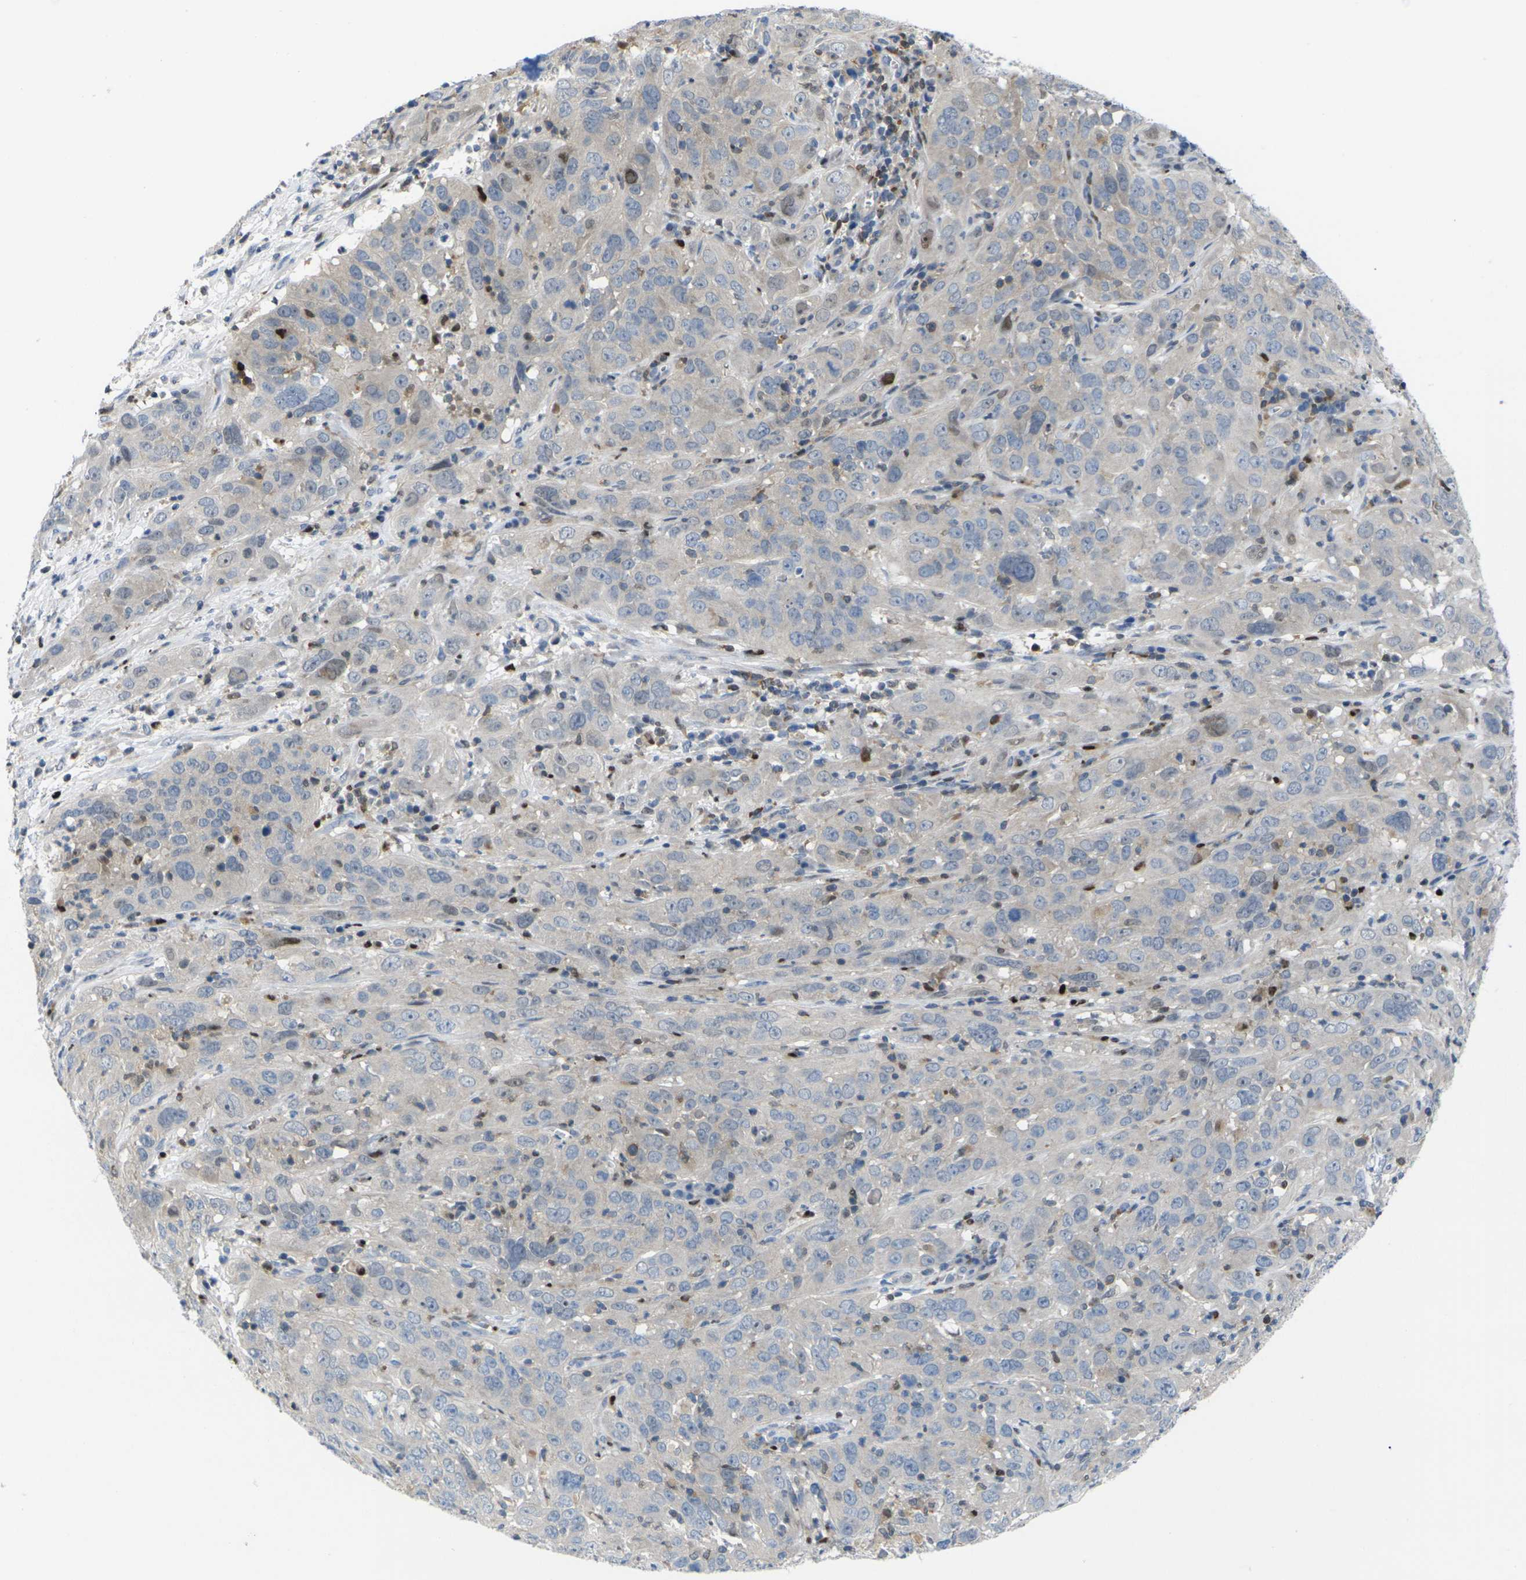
{"staining": {"intensity": "moderate", "quantity": "<25%", "location": "nuclear"}, "tissue": "cervical cancer", "cell_type": "Tumor cells", "image_type": "cancer", "snomed": [{"axis": "morphology", "description": "Squamous cell carcinoma, NOS"}, {"axis": "topography", "description": "Cervix"}], "caption": "The photomicrograph shows immunohistochemical staining of squamous cell carcinoma (cervical). There is moderate nuclear expression is present in approximately <25% of tumor cells. (DAB (3,3'-diaminobenzidine) IHC with brightfield microscopy, high magnification).", "gene": "RPS6KA3", "patient": {"sex": "female", "age": 32}}